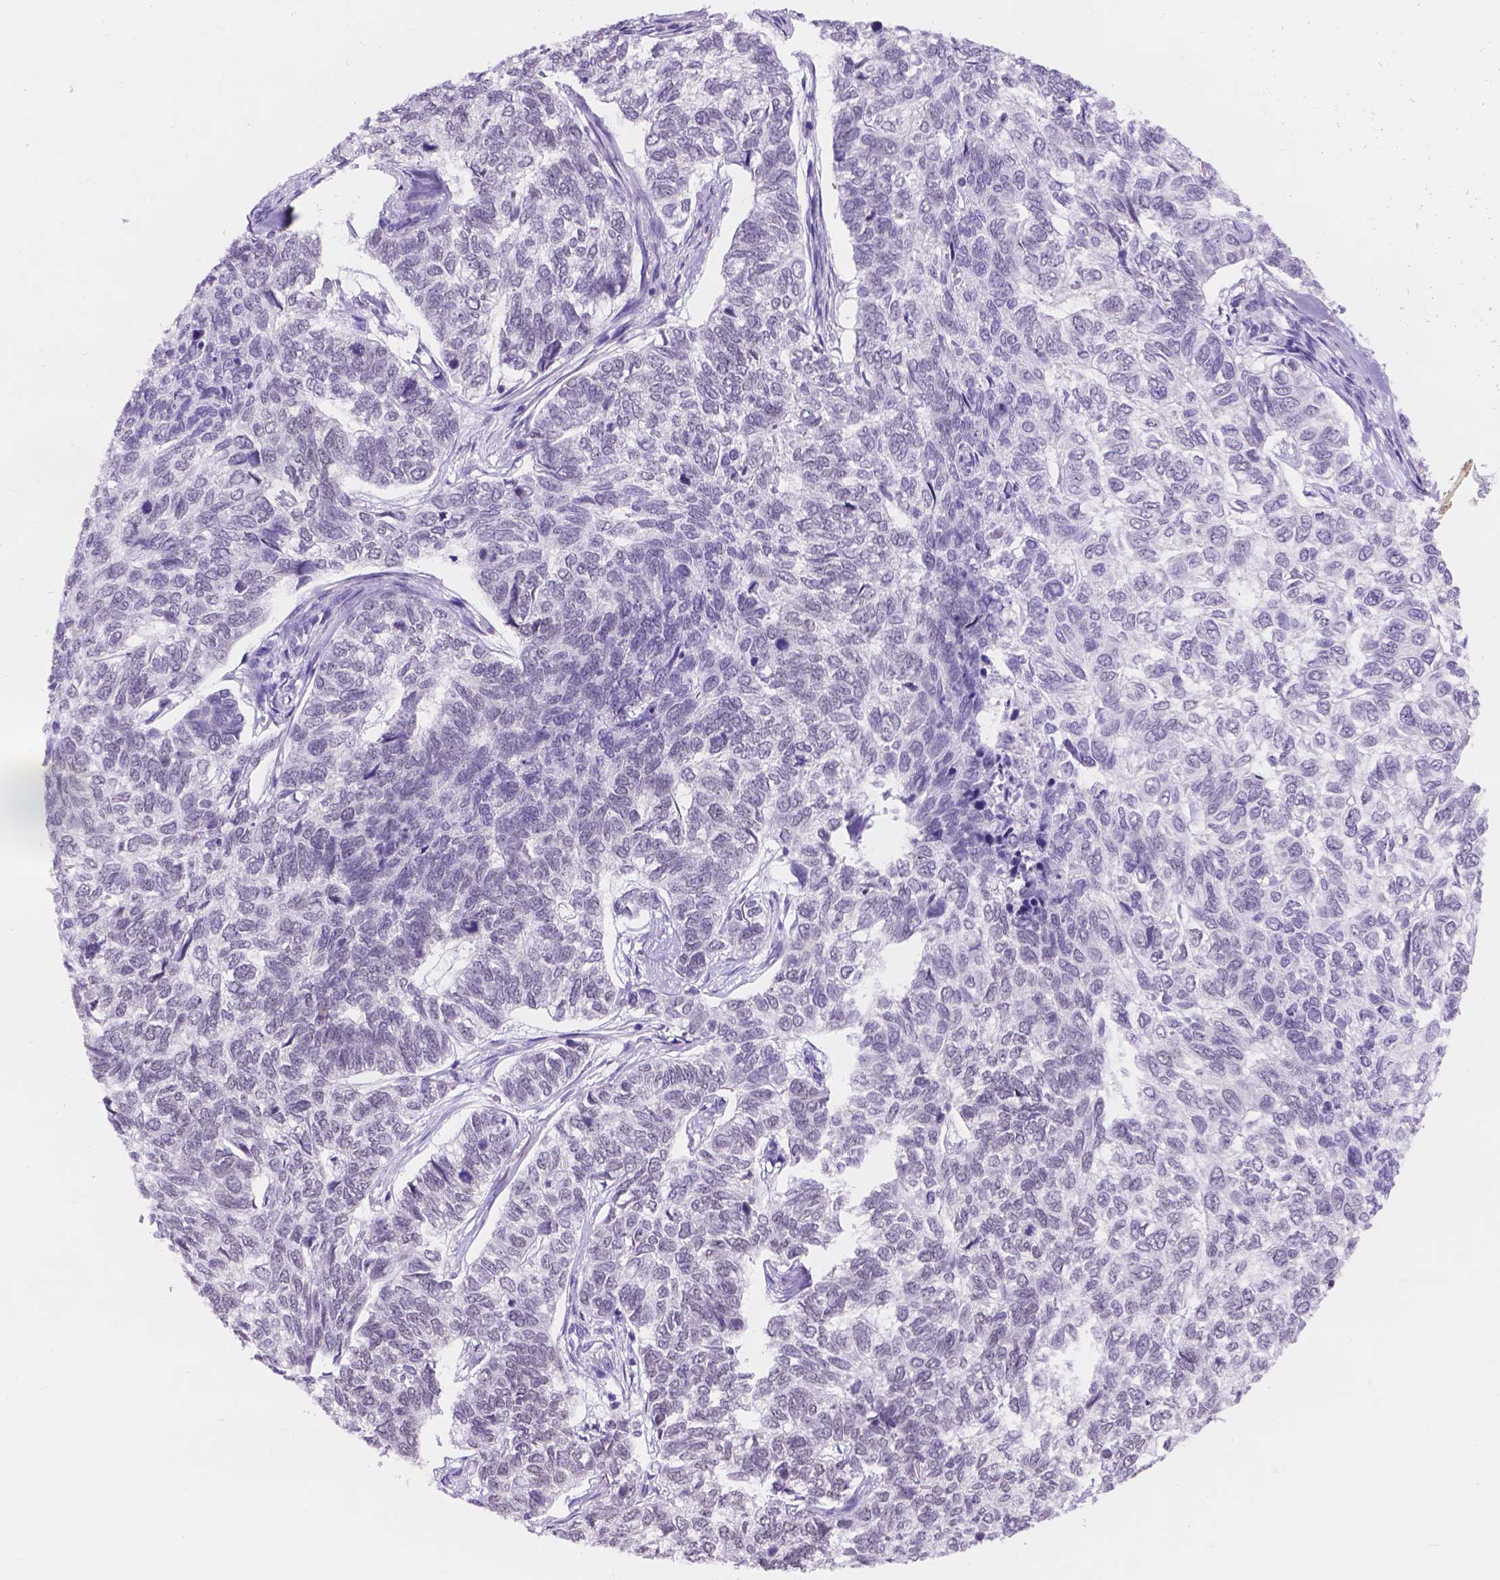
{"staining": {"intensity": "negative", "quantity": "none", "location": "none"}, "tissue": "skin cancer", "cell_type": "Tumor cells", "image_type": "cancer", "snomed": [{"axis": "morphology", "description": "Basal cell carcinoma"}, {"axis": "topography", "description": "Skin"}], "caption": "IHC image of human basal cell carcinoma (skin) stained for a protein (brown), which displays no expression in tumor cells.", "gene": "DCC", "patient": {"sex": "female", "age": 65}}